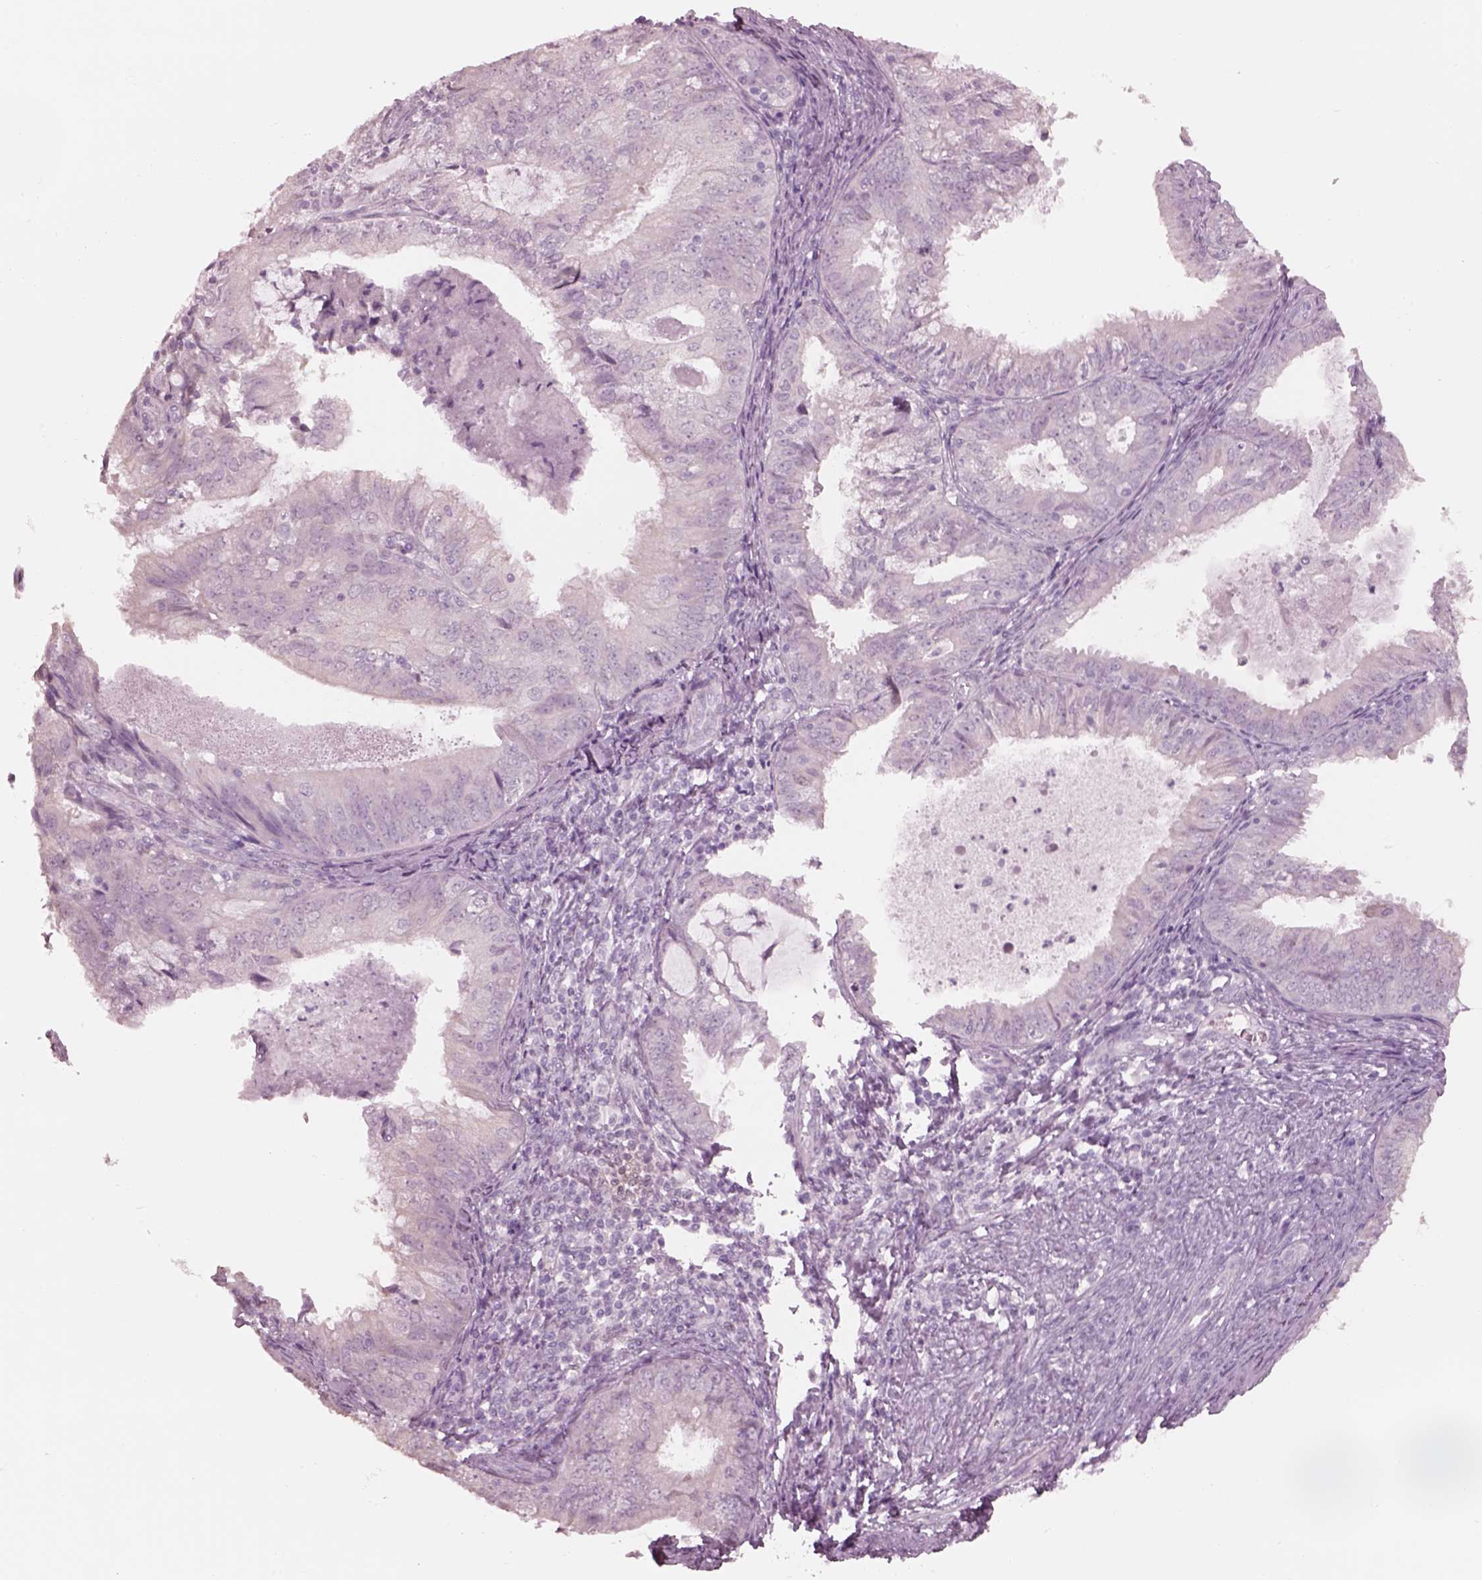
{"staining": {"intensity": "negative", "quantity": "none", "location": "none"}, "tissue": "endometrial cancer", "cell_type": "Tumor cells", "image_type": "cancer", "snomed": [{"axis": "morphology", "description": "Adenocarcinoma, NOS"}, {"axis": "topography", "description": "Endometrium"}], "caption": "An image of human endometrial adenocarcinoma is negative for staining in tumor cells. (Immunohistochemistry (ihc), brightfield microscopy, high magnification).", "gene": "KRTAP24-1", "patient": {"sex": "female", "age": 57}}